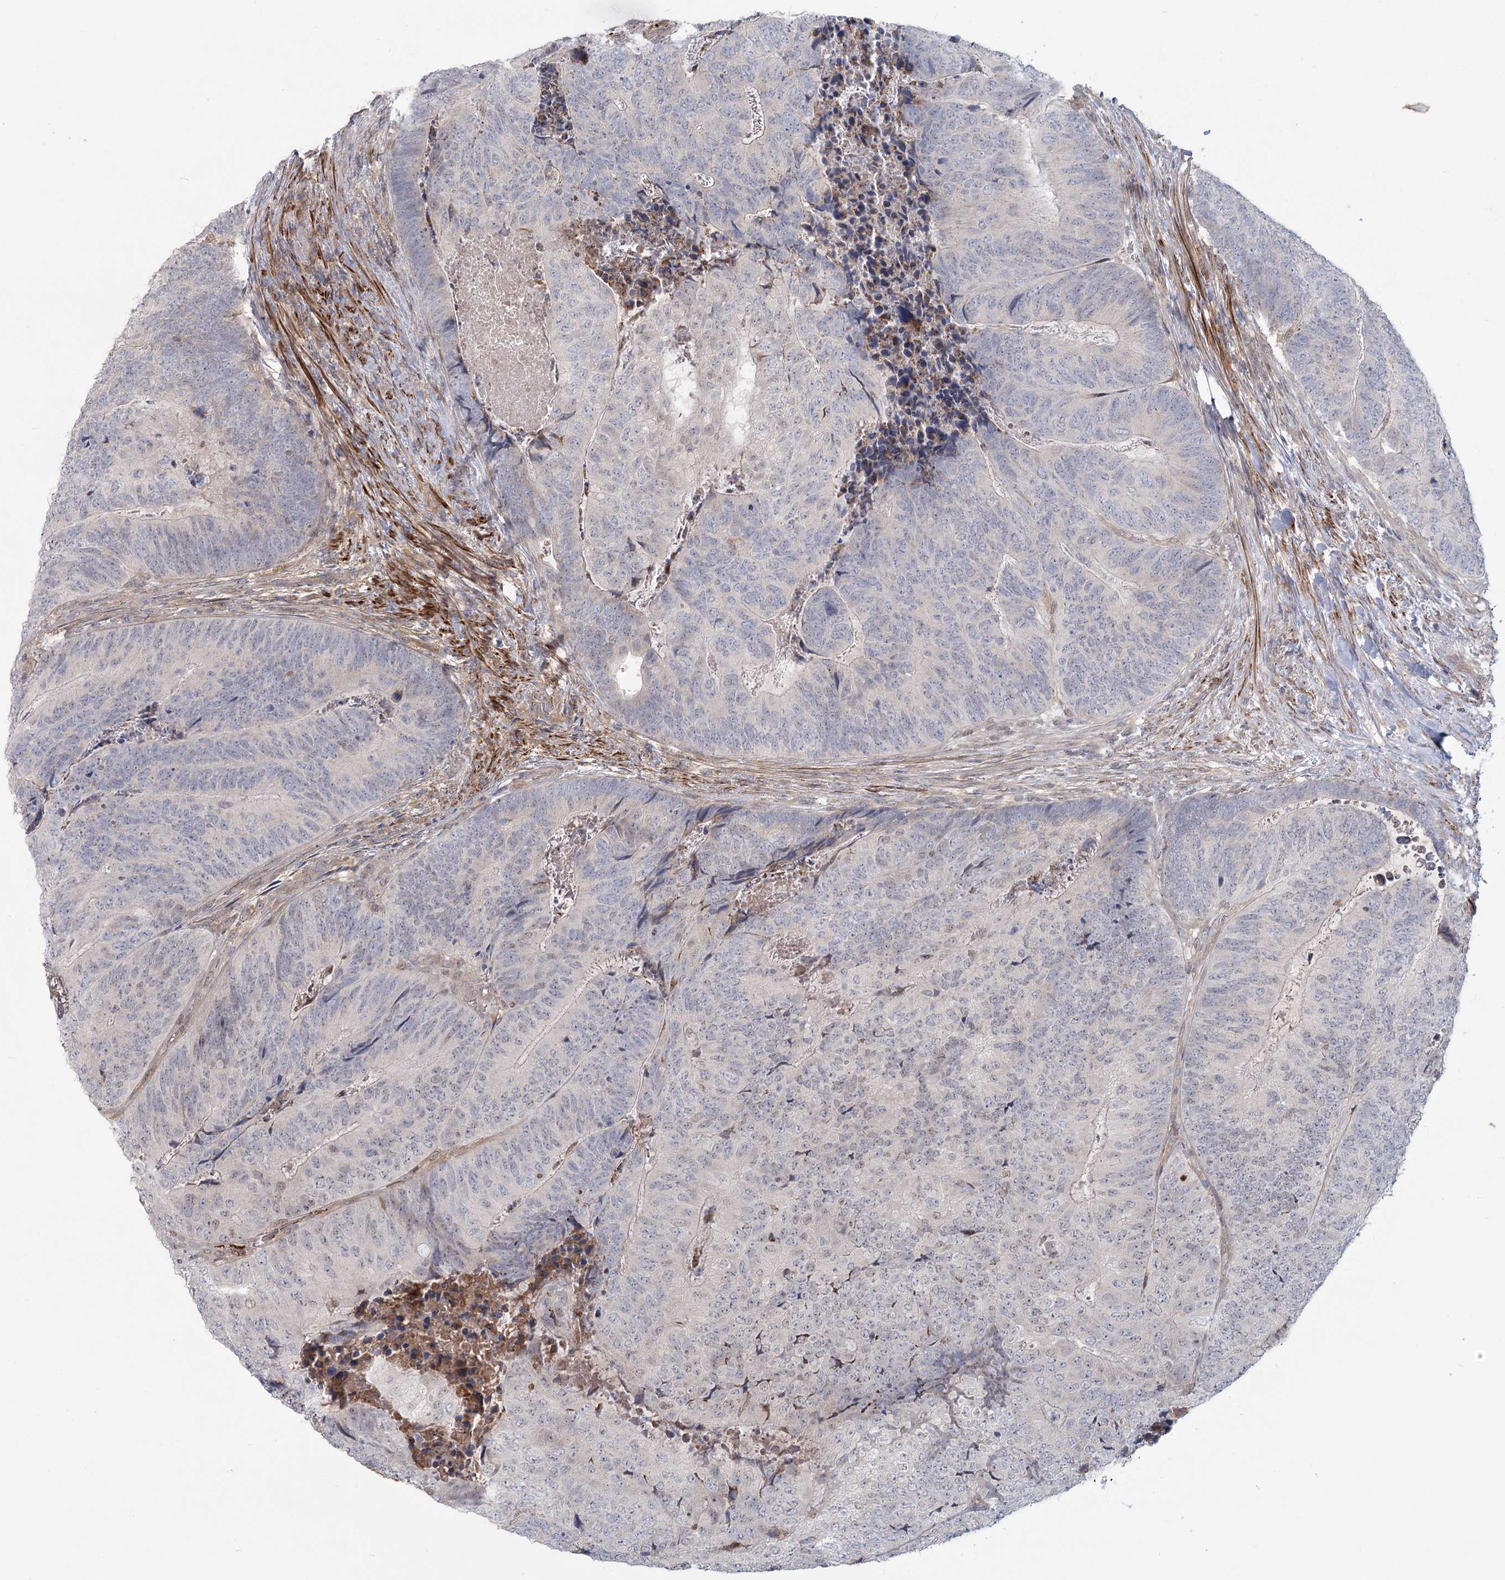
{"staining": {"intensity": "negative", "quantity": "none", "location": "none"}, "tissue": "colorectal cancer", "cell_type": "Tumor cells", "image_type": "cancer", "snomed": [{"axis": "morphology", "description": "Adenocarcinoma, NOS"}, {"axis": "topography", "description": "Colon"}], "caption": "Immunohistochemical staining of colorectal cancer (adenocarcinoma) shows no significant positivity in tumor cells.", "gene": "USP11", "patient": {"sex": "female", "age": 67}}